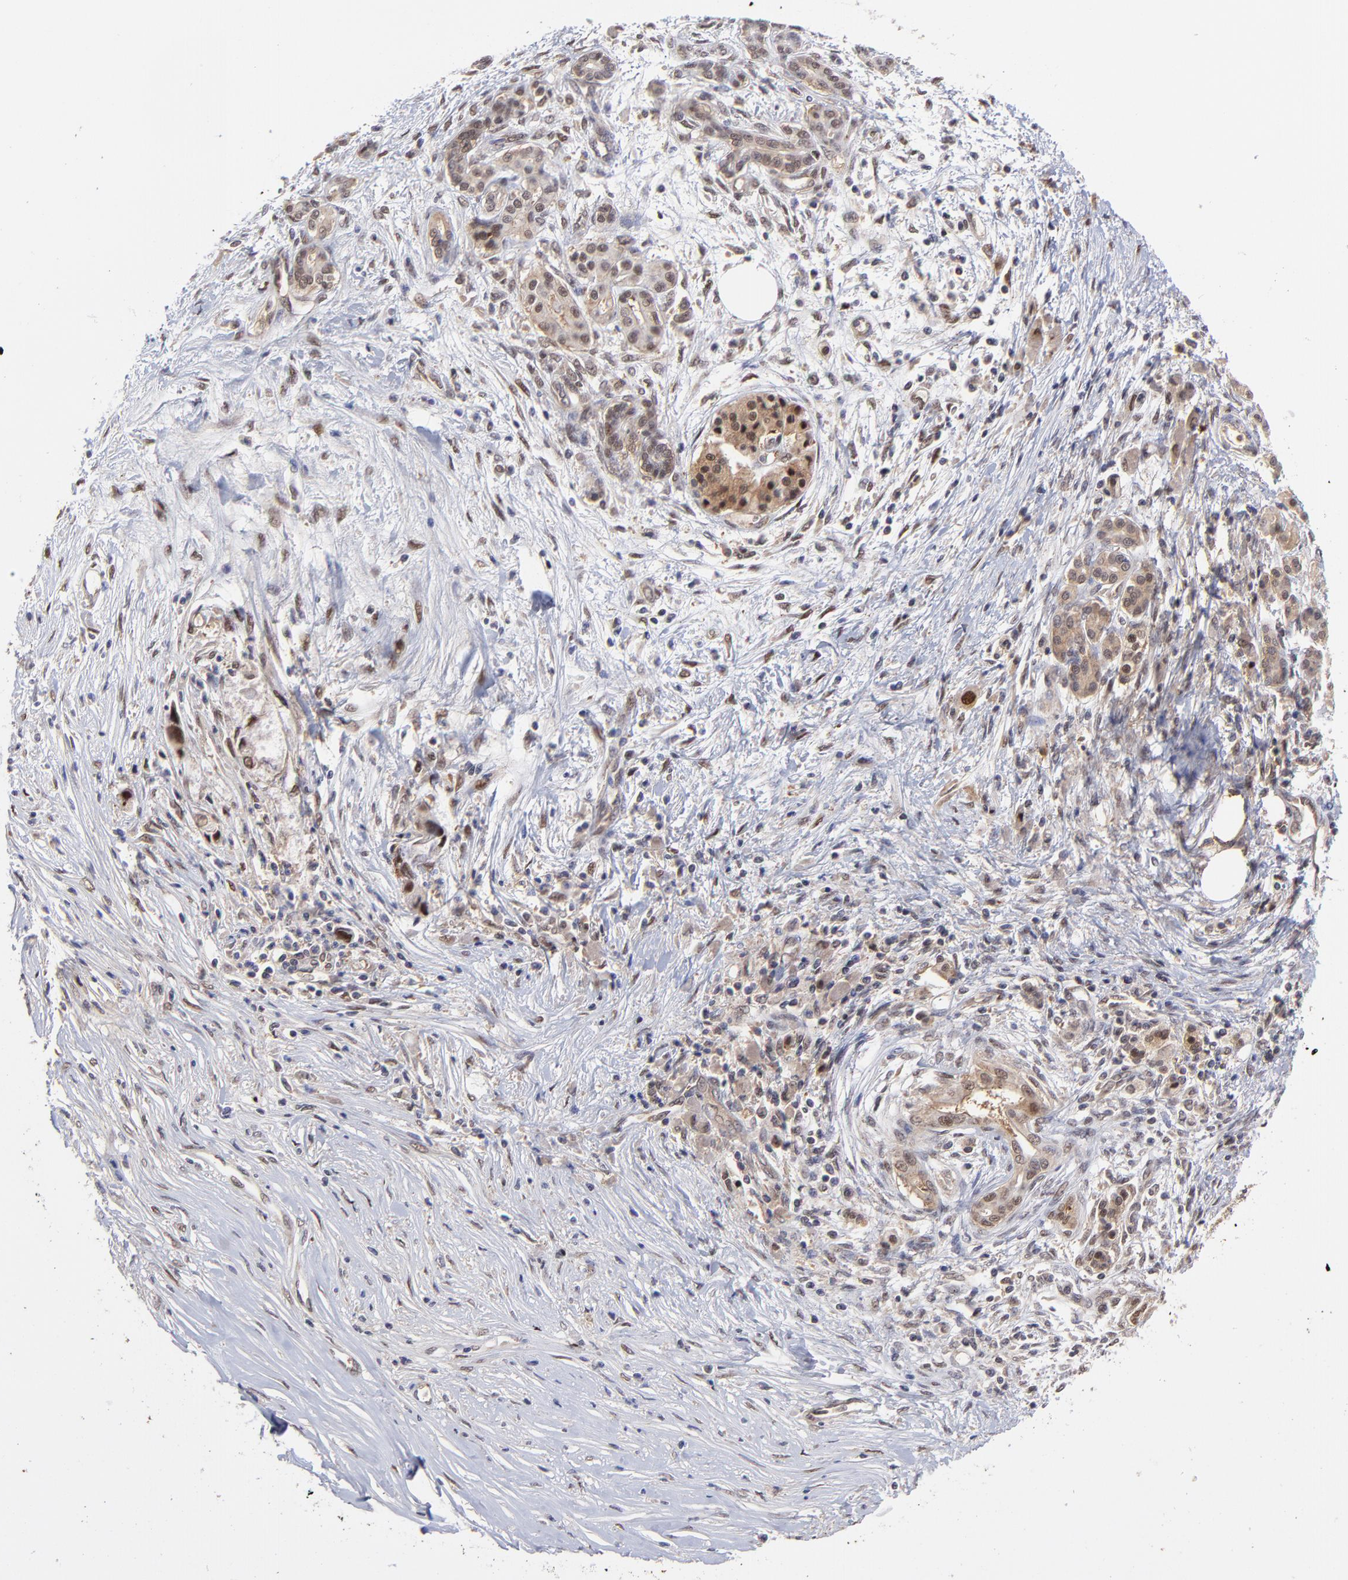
{"staining": {"intensity": "moderate", "quantity": ">75%", "location": "cytoplasmic/membranous,nuclear"}, "tissue": "pancreatic cancer", "cell_type": "Tumor cells", "image_type": "cancer", "snomed": [{"axis": "morphology", "description": "Adenocarcinoma, NOS"}, {"axis": "topography", "description": "Pancreas"}], "caption": "Immunohistochemical staining of pancreatic adenocarcinoma reveals medium levels of moderate cytoplasmic/membranous and nuclear expression in approximately >75% of tumor cells. The protein is stained brown, and the nuclei are stained in blue (DAB IHC with brightfield microscopy, high magnification).", "gene": "PSMD14", "patient": {"sex": "female", "age": 59}}